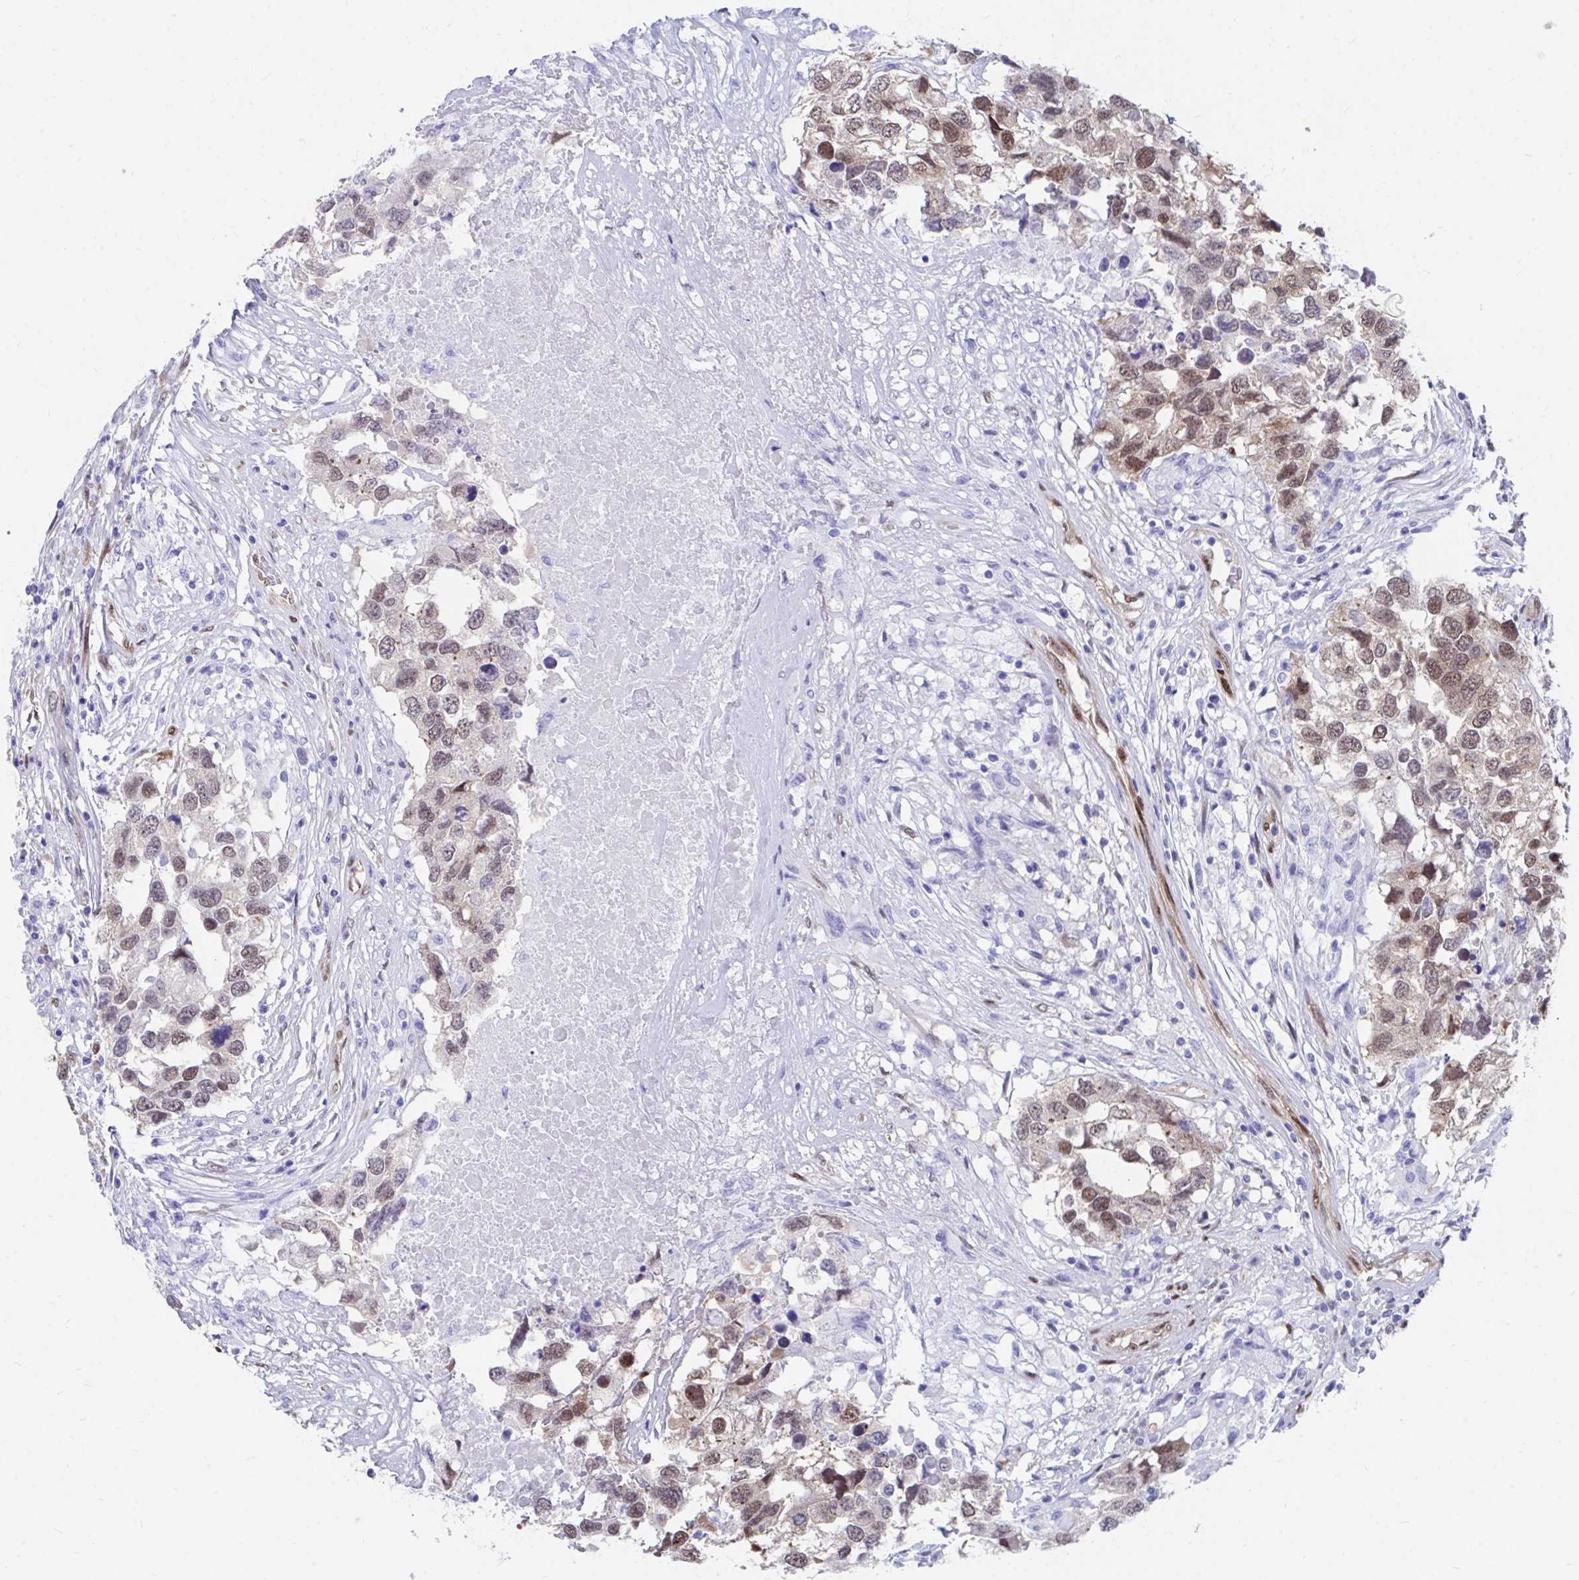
{"staining": {"intensity": "moderate", "quantity": "25%-75%", "location": "cytoplasmic/membranous,nuclear"}, "tissue": "testis cancer", "cell_type": "Tumor cells", "image_type": "cancer", "snomed": [{"axis": "morphology", "description": "Carcinoma, Embryonal, NOS"}, {"axis": "topography", "description": "Testis"}], "caption": "Immunohistochemical staining of embryonal carcinoma (testis) demonstrates medium levels of moderate cytoplasmic/membranous and nuclear staining in approximately 25%-75% of tumor cells. The protein of interest is shown in brown color, while the nuclei are stained blue.", "gene": "RBPMS", "patient": {"sex": "male", "age": 83}}